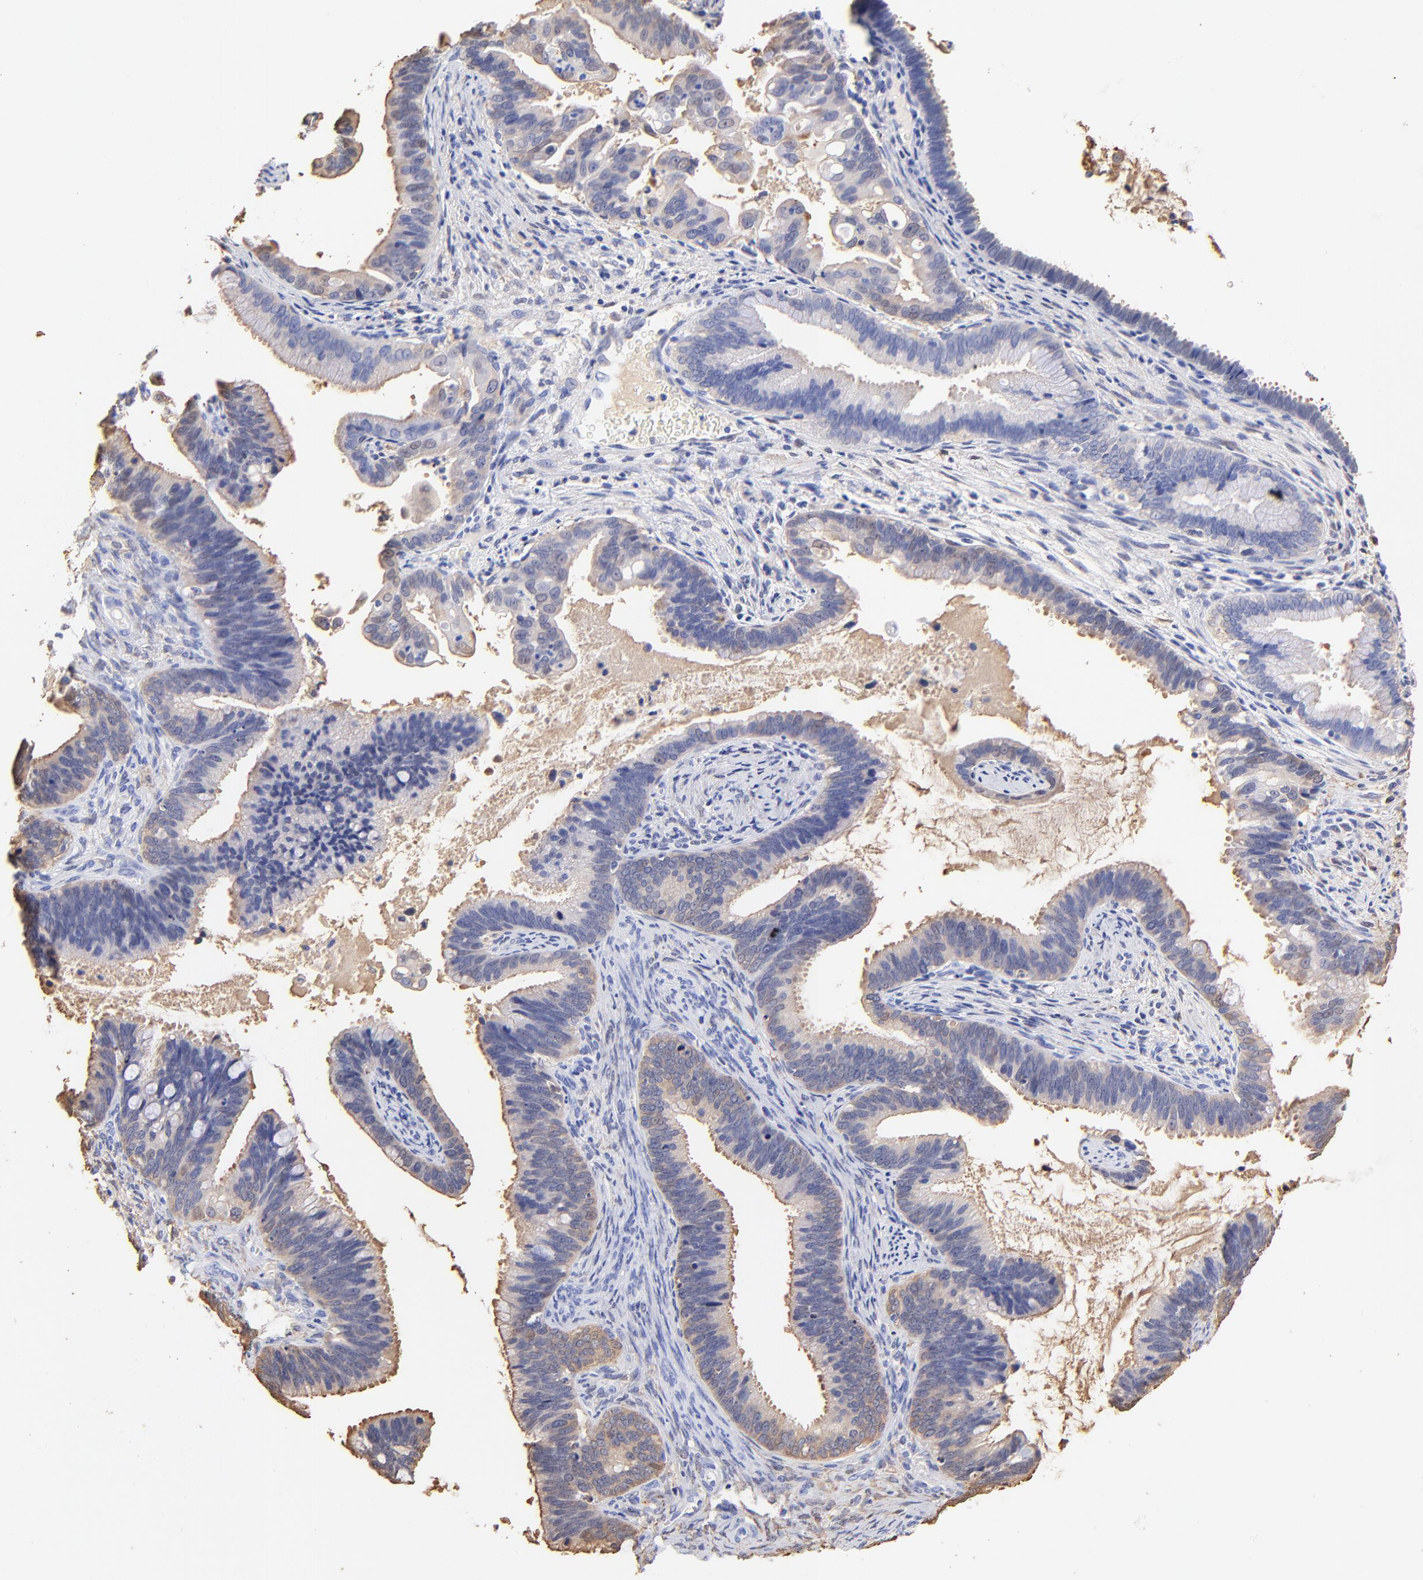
{"staining": {"intensity": "negative", "quantity": "none", "location": "none"}, "tissue": "cervical cancer", "cell_type": "Tumor cells", "image_type": "cancer", "snomed": [{"axis": "morphology", "description": "Adenocarcinoma, NOS"}, {"axis": "topography", "description": "Cervix"}], "caption": "There is no significant staining in tumor cells of cervical cancer (adenocarcinoma). The staining was performed using DAB to visualize the protein expression in brown, while the nuclei were stained in blue with hematoxylin (Magnification: 20x).", "gene": "ALDH1A1", "patient": {"sex": "female", "age": 47}}